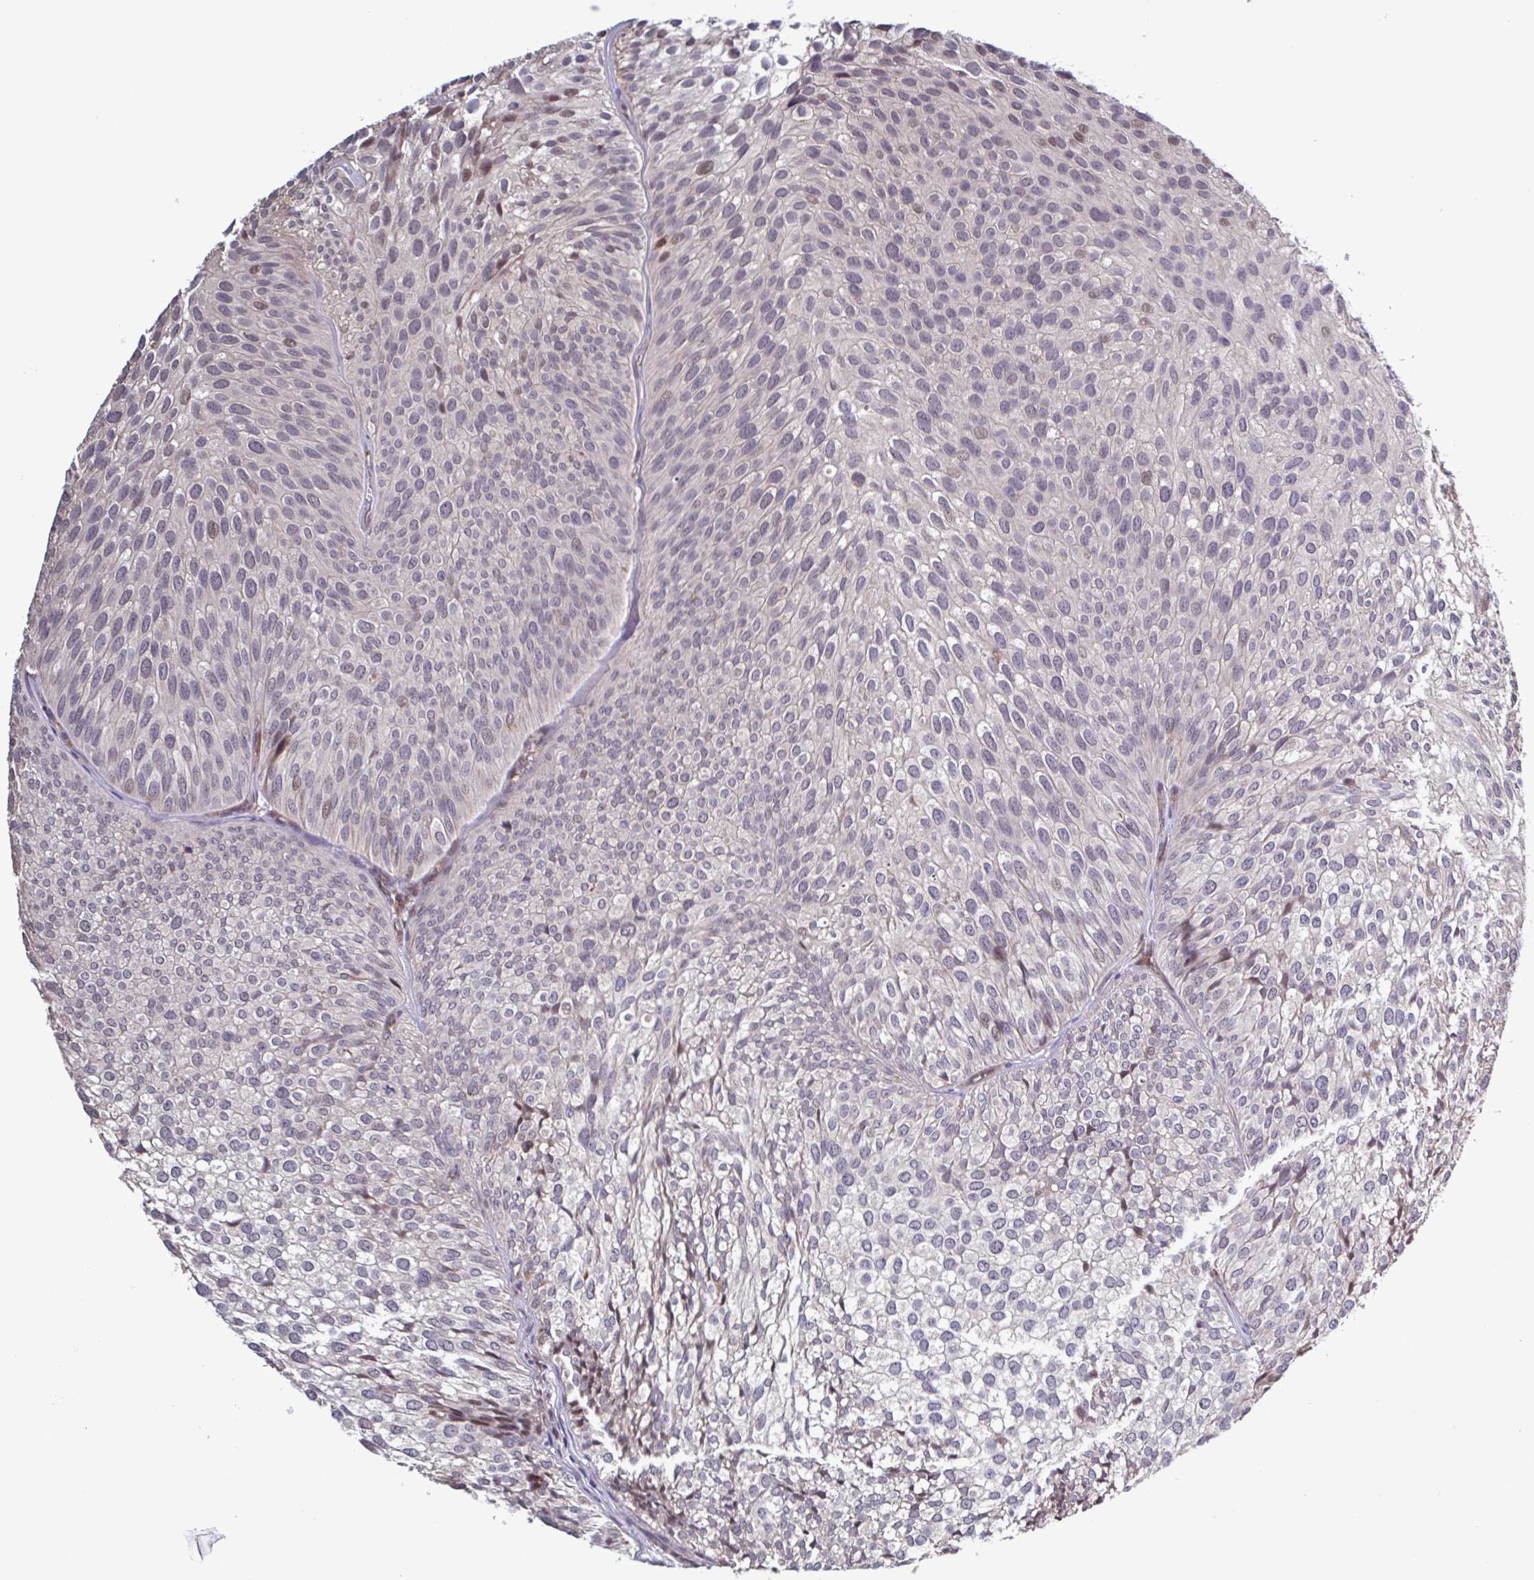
{"staining": {"intensity": "negative", "quantity": "none", "location": "none"}, "tissue": "urothelial cancer", "cell_type": "Tumor cells", "image_type": "cancer", "snomed": [{"axis": "morphology", "description": "Urothelial carcinoma, Low grade"}, {"axis": "topography", "description": "Urinary bladder"}], "caption": "Urothelial carcinoma (low-grade) stained for a protein using immunohistochemistry (IHC) demonstrates no expression tumor cells.", "gene": "ZNF200", "patient": {"sex": "male", "age": 91}}